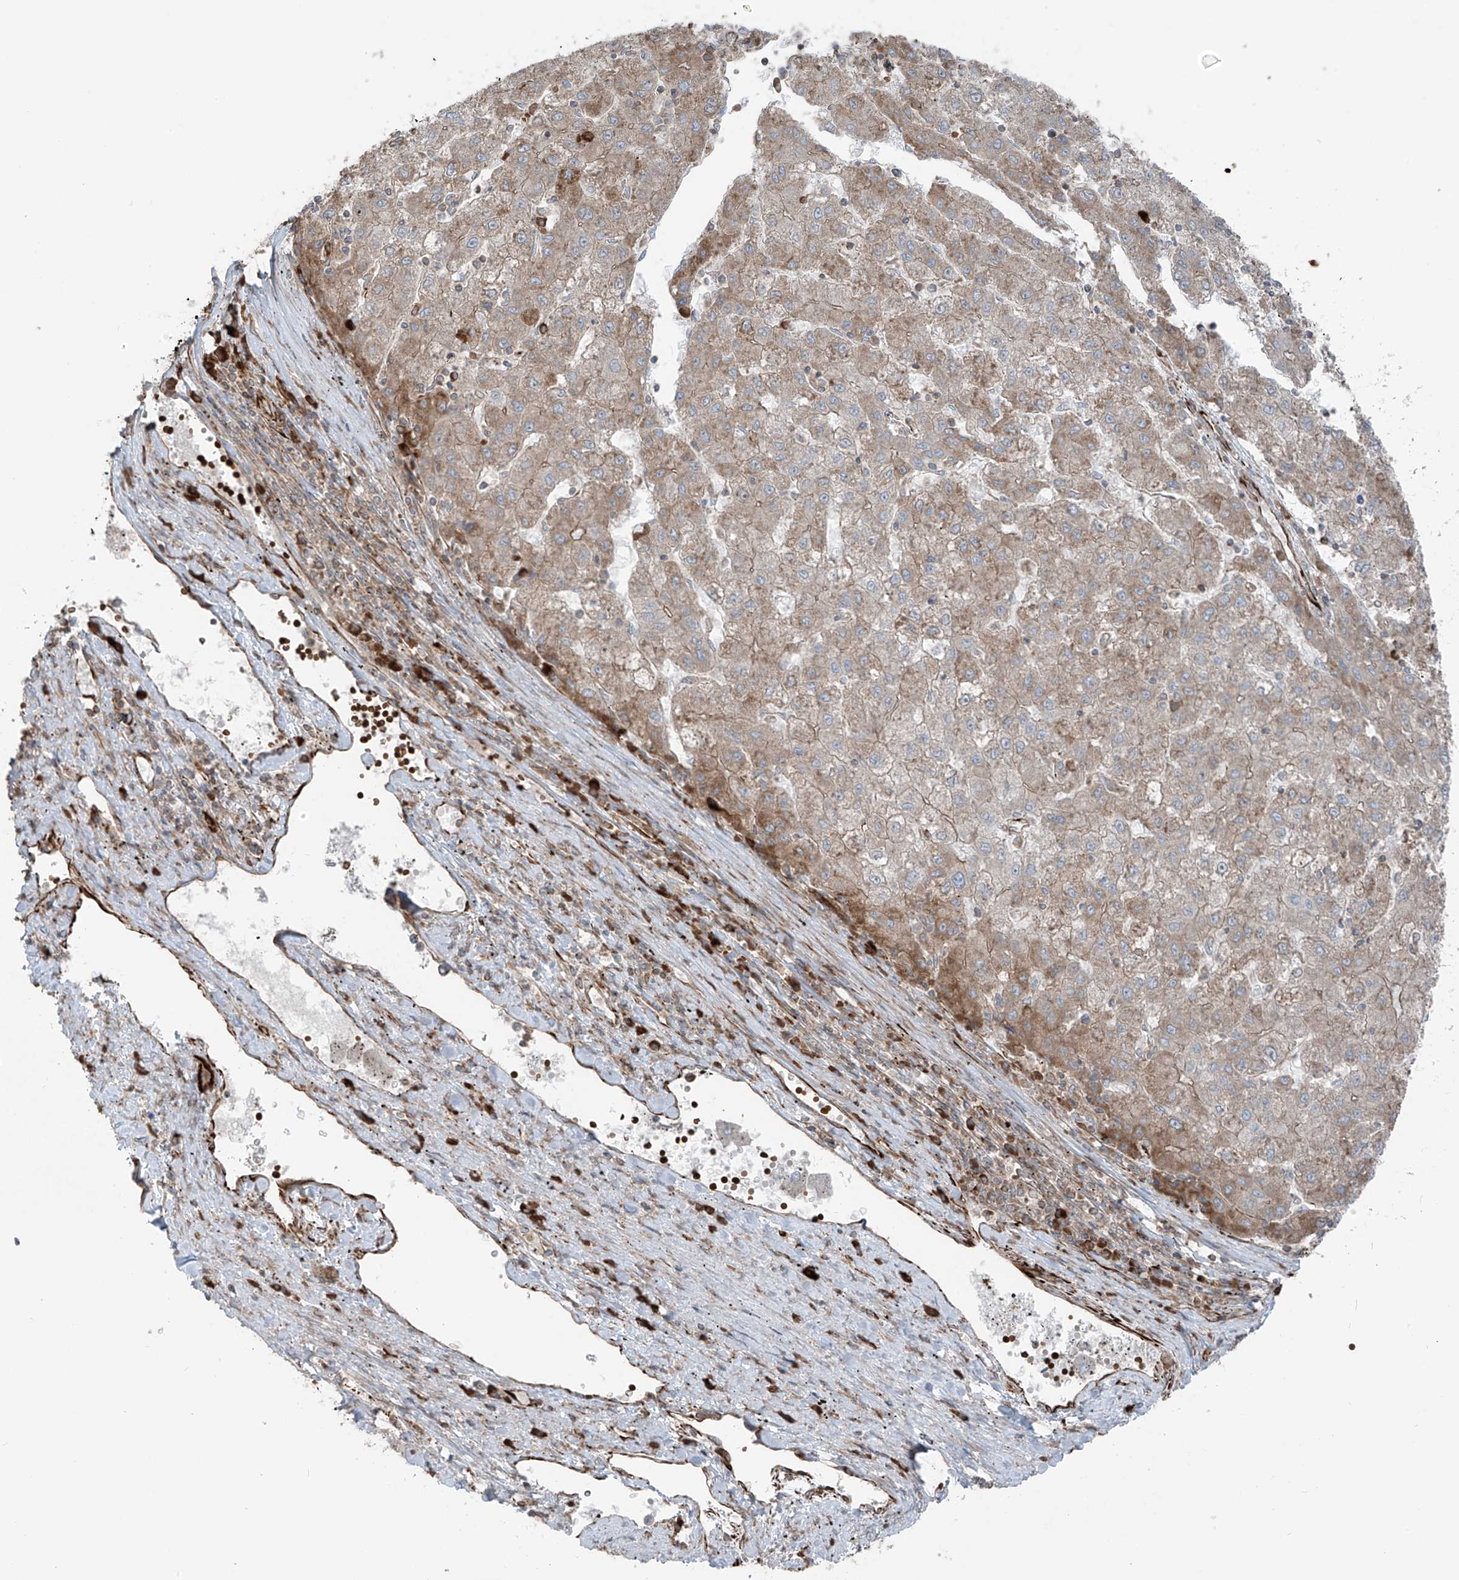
{"staining": {"intensity": "weak", "quantity": ">75%", "location": "cytoplasmic/membranous"}, "tissue": "liver cancer", "cell_type": "Tumor cells", "image_type": "cancer", "snomed": [{"axis": "morphology", "description": "Carcinoma, Hepatocellular, NOS"}, {"axis": "topography", "description": "Liver"}], "caption": "Liver cancer stained with a brown dye demonstrates weak cytoplasmic/membranous positive positivity in approximately >75% of tumor cells.", "gene": "ERLEC1", "patient": {"sex": "male", "age": 72}}